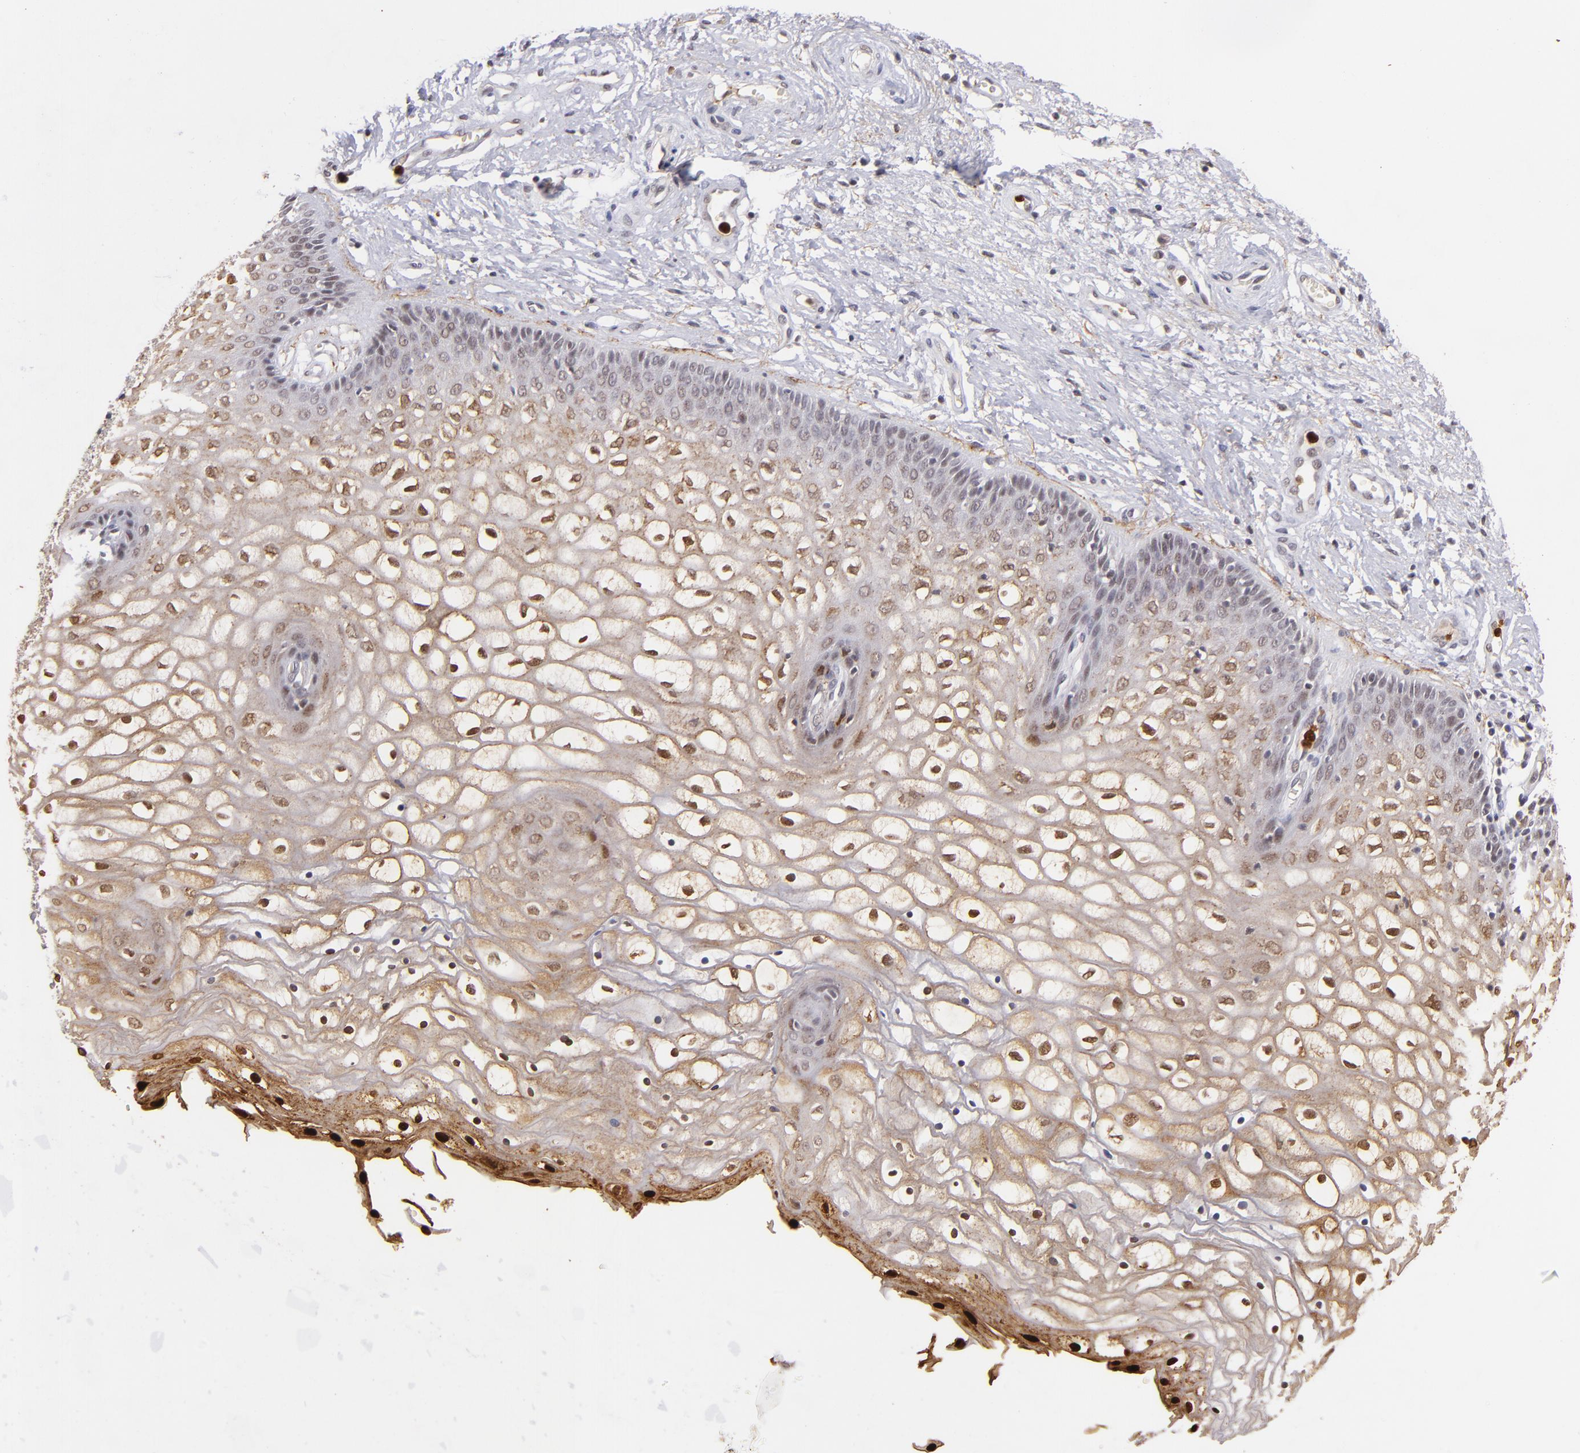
{"staining": {"intensity": "moderate", "quantity": "25%-75%", "location": "cytoplasmic/membranous,nuclear"}, "tissue": "vagina", "cell_type": "Squamous epithelial cells", "image_type": "normal", "snomed": [{"axis": "morphology", "description": "Normal tissue, NOS"}, {"axis": "topography", "description": "Vagina"}], "caption": "Immunohistochemistry staining of benign vagina, which shows medium levels of moderate cytoplasmic/membranous,nuclear positivity in about 25%-75% of squamous epithelial cells indicating moderate cytoplasmic/membranous,nuclear protein positivity. The staining was performed using DAB (3,3'-diaminobenzidine) (brown) for protein detection and nuclei were counterstained in hematoxylin (blue).", "gene": "RXRG", "patient": {"sex": "female", "age": 34}}